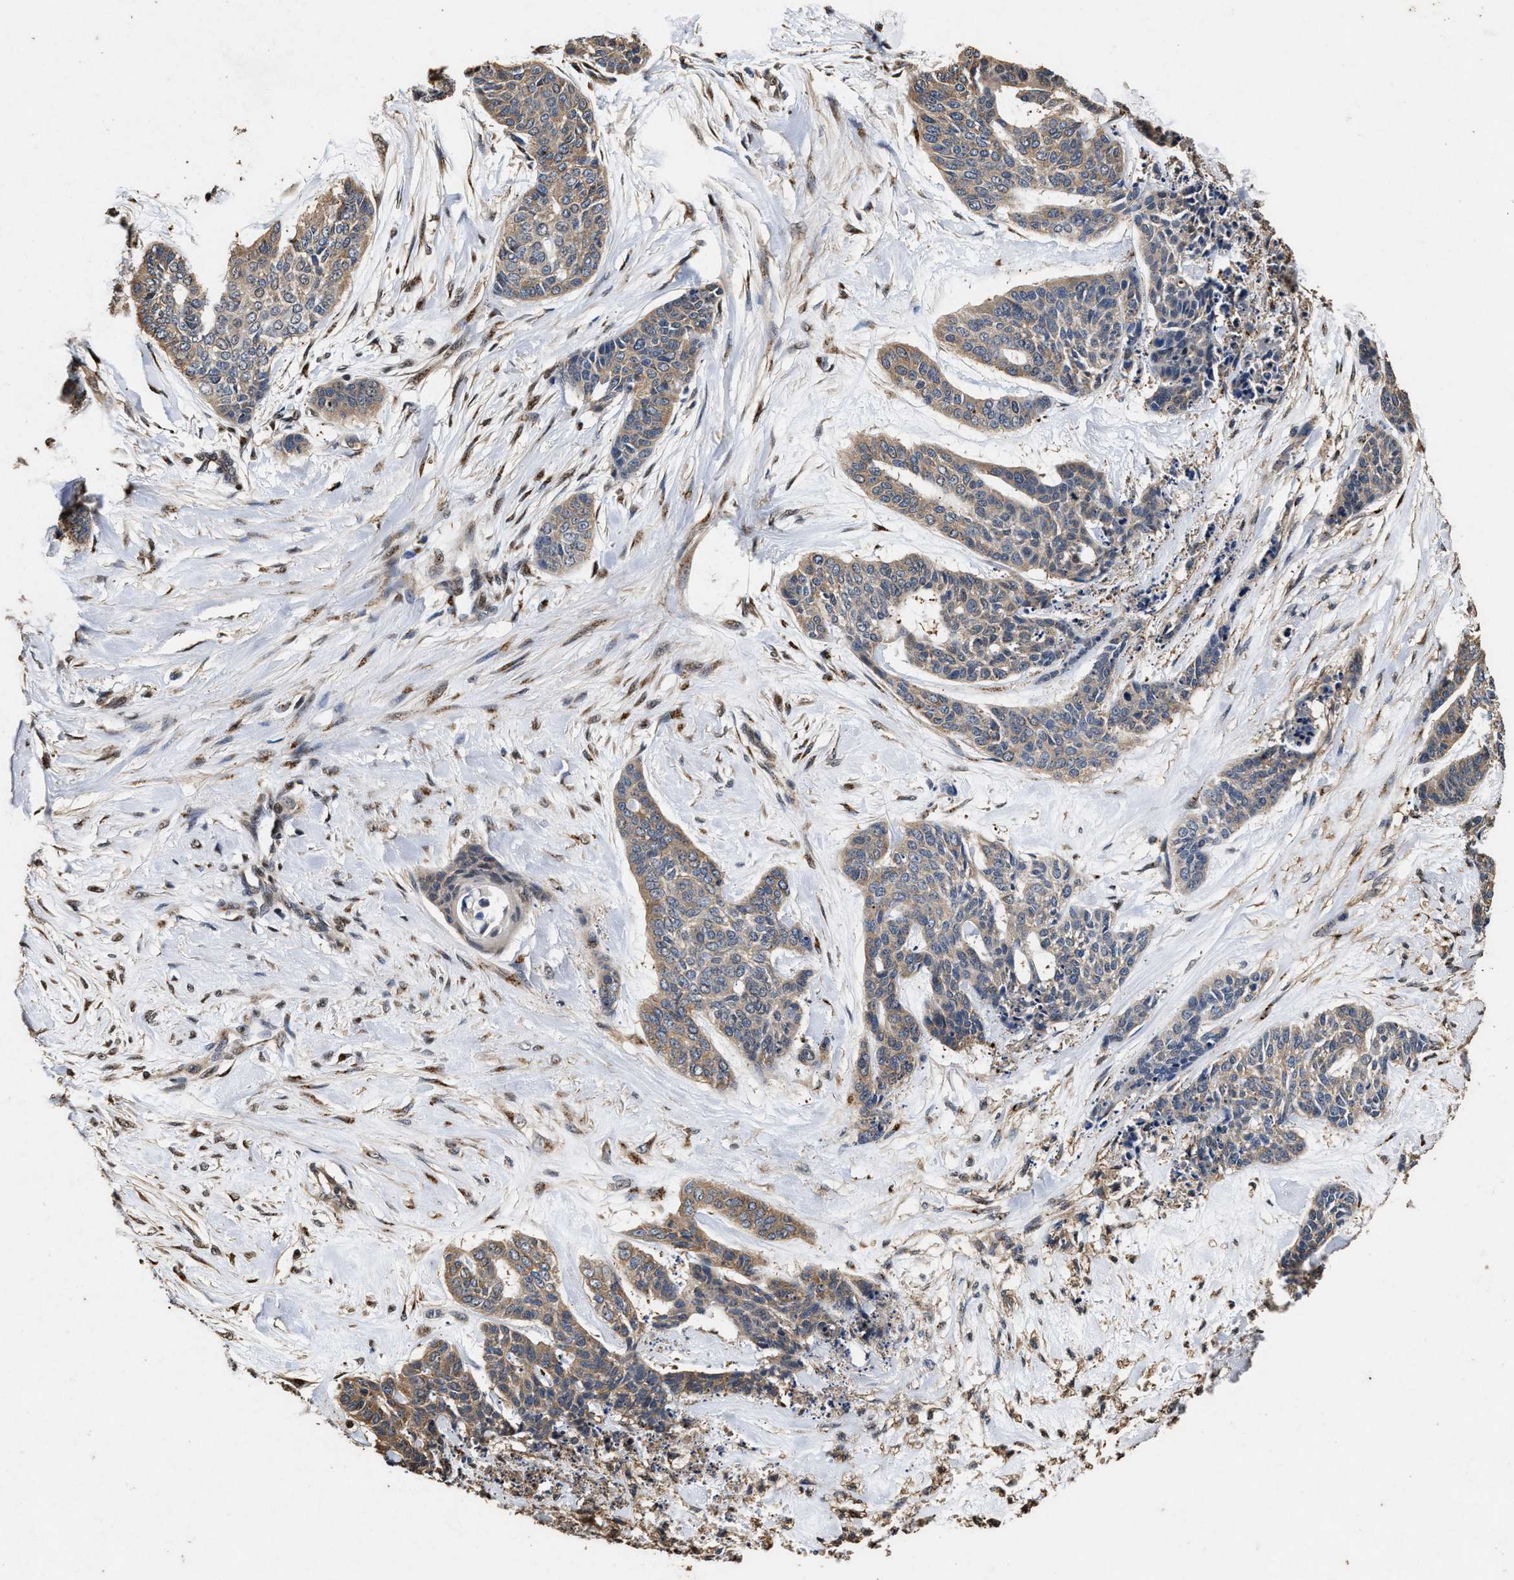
{"staining": {"intensity": "weak", "quantity": ">75%", "location": "cytoplasmic/membranous"}, "tissue": "skin cancer", "cell_type": "Tumor cells", "image_type": "cancer", "snomed": [{"axis": "morphology", "description": "Basal cell carcinoma"}, {"axis": "topography", "description": "Skin"}], "caption": "Protein positivity by IHC displays weak cytoplasmic/membranous positivity in about >75% of tumor cells in basal cell carcinoma (skin). Using DAB (brown) and hematoxylin (blue) stains, captured at high magnification using brightfield microscopy.", "gene": "TPST2", "patient": {"sex": "female", "age": 64}}